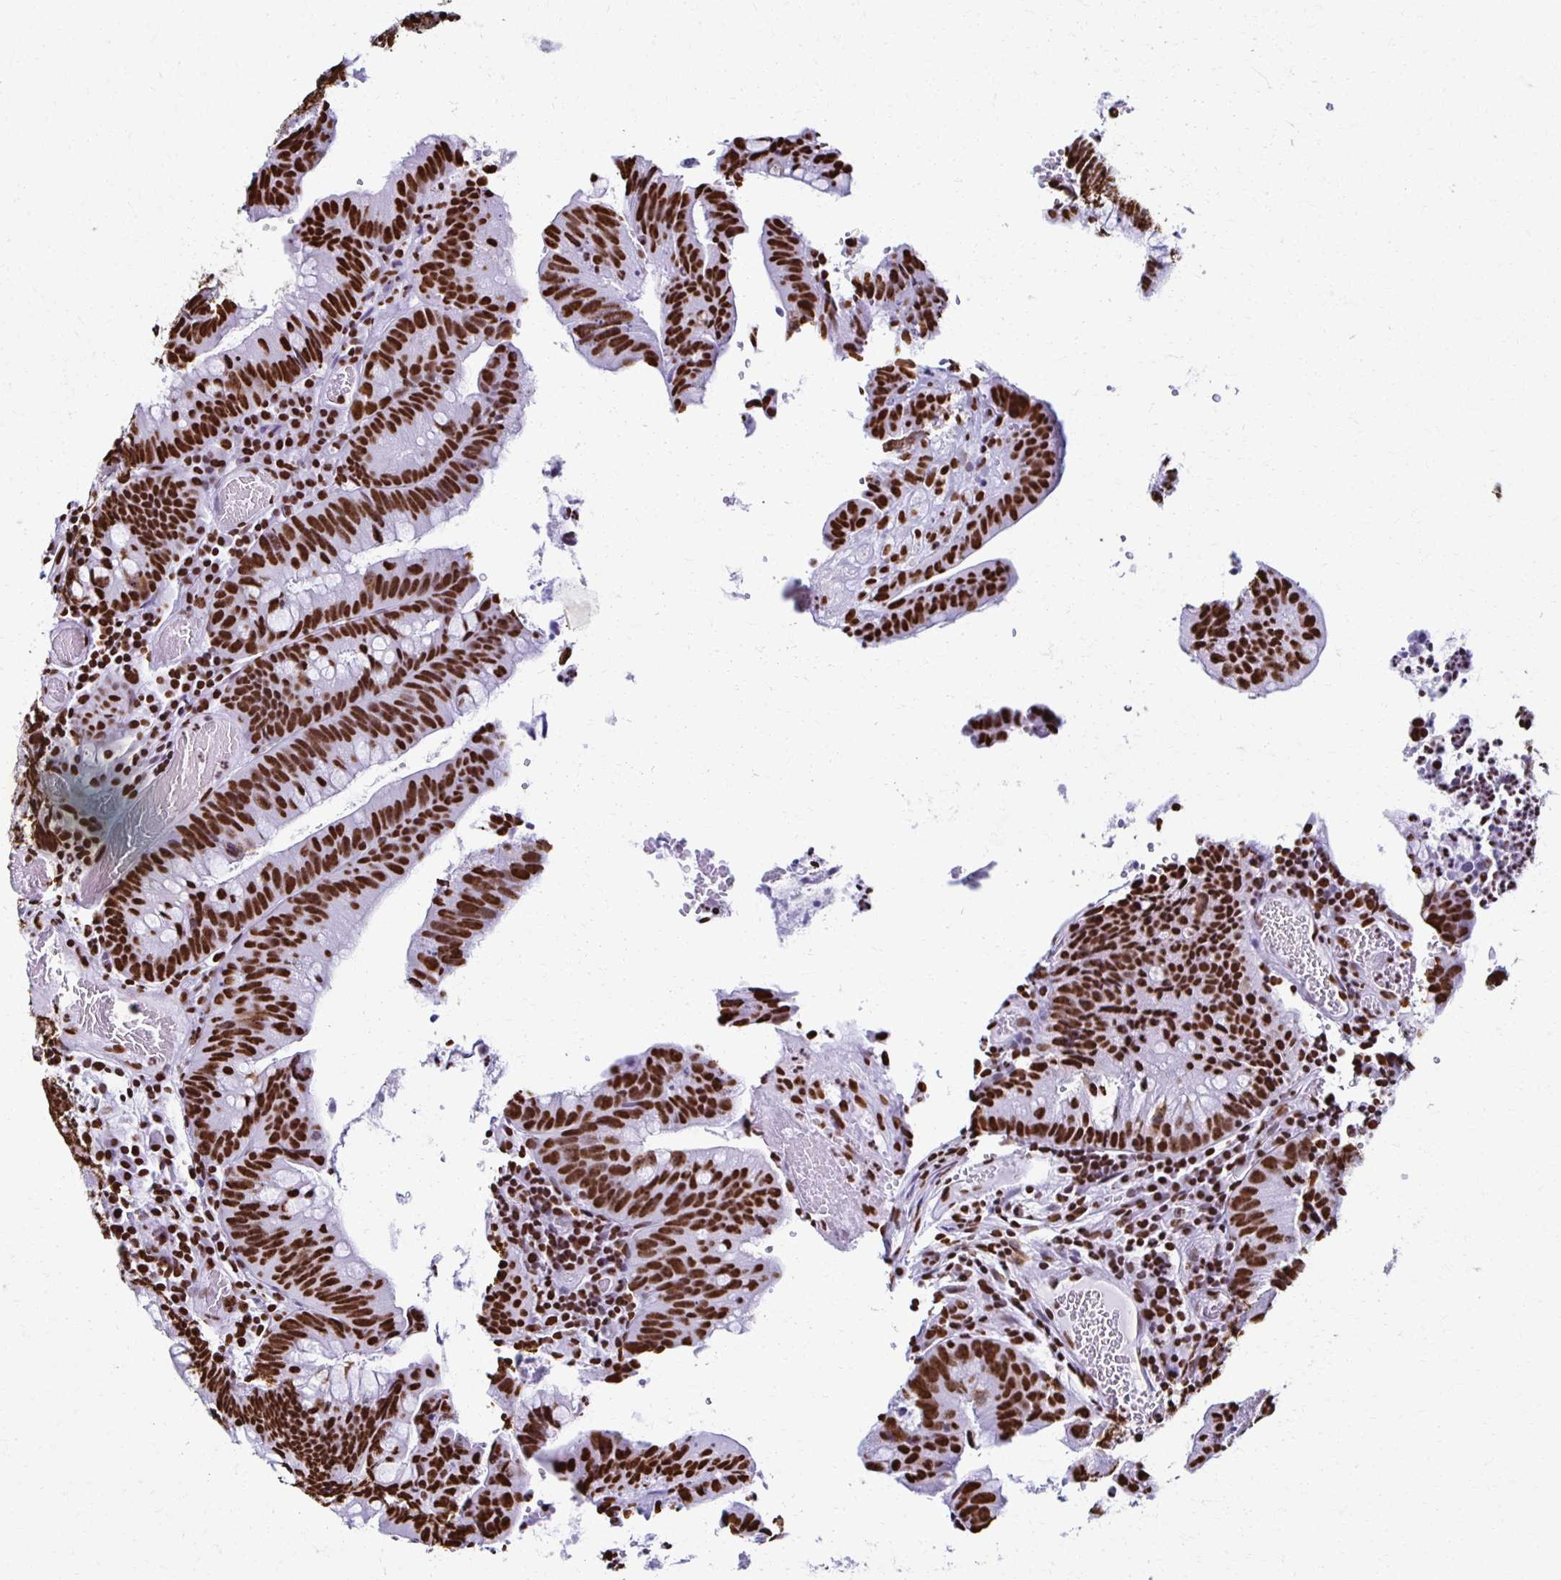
{"staining": {"intensity": "strong", "quantity": ">75%", "location": "nuclear"}, "tissue": "colorectal cancer", "cell_type": "Tumor cells", "image_type": "cancer", "snomed": [{"axis": "morphology", "description": "Adenocarcinoma, NOS"}, {"axis": "topography", "description": "Colon"}], "caption": "Strong nuclear positivity is present in approximately >75% of tumor cells in colorectal adenocarcinoma. (Brightfield microscopy of DAB IHC at high magnification).", "gene": "NONO", "patient": {"sex": "male", "age": 62}}